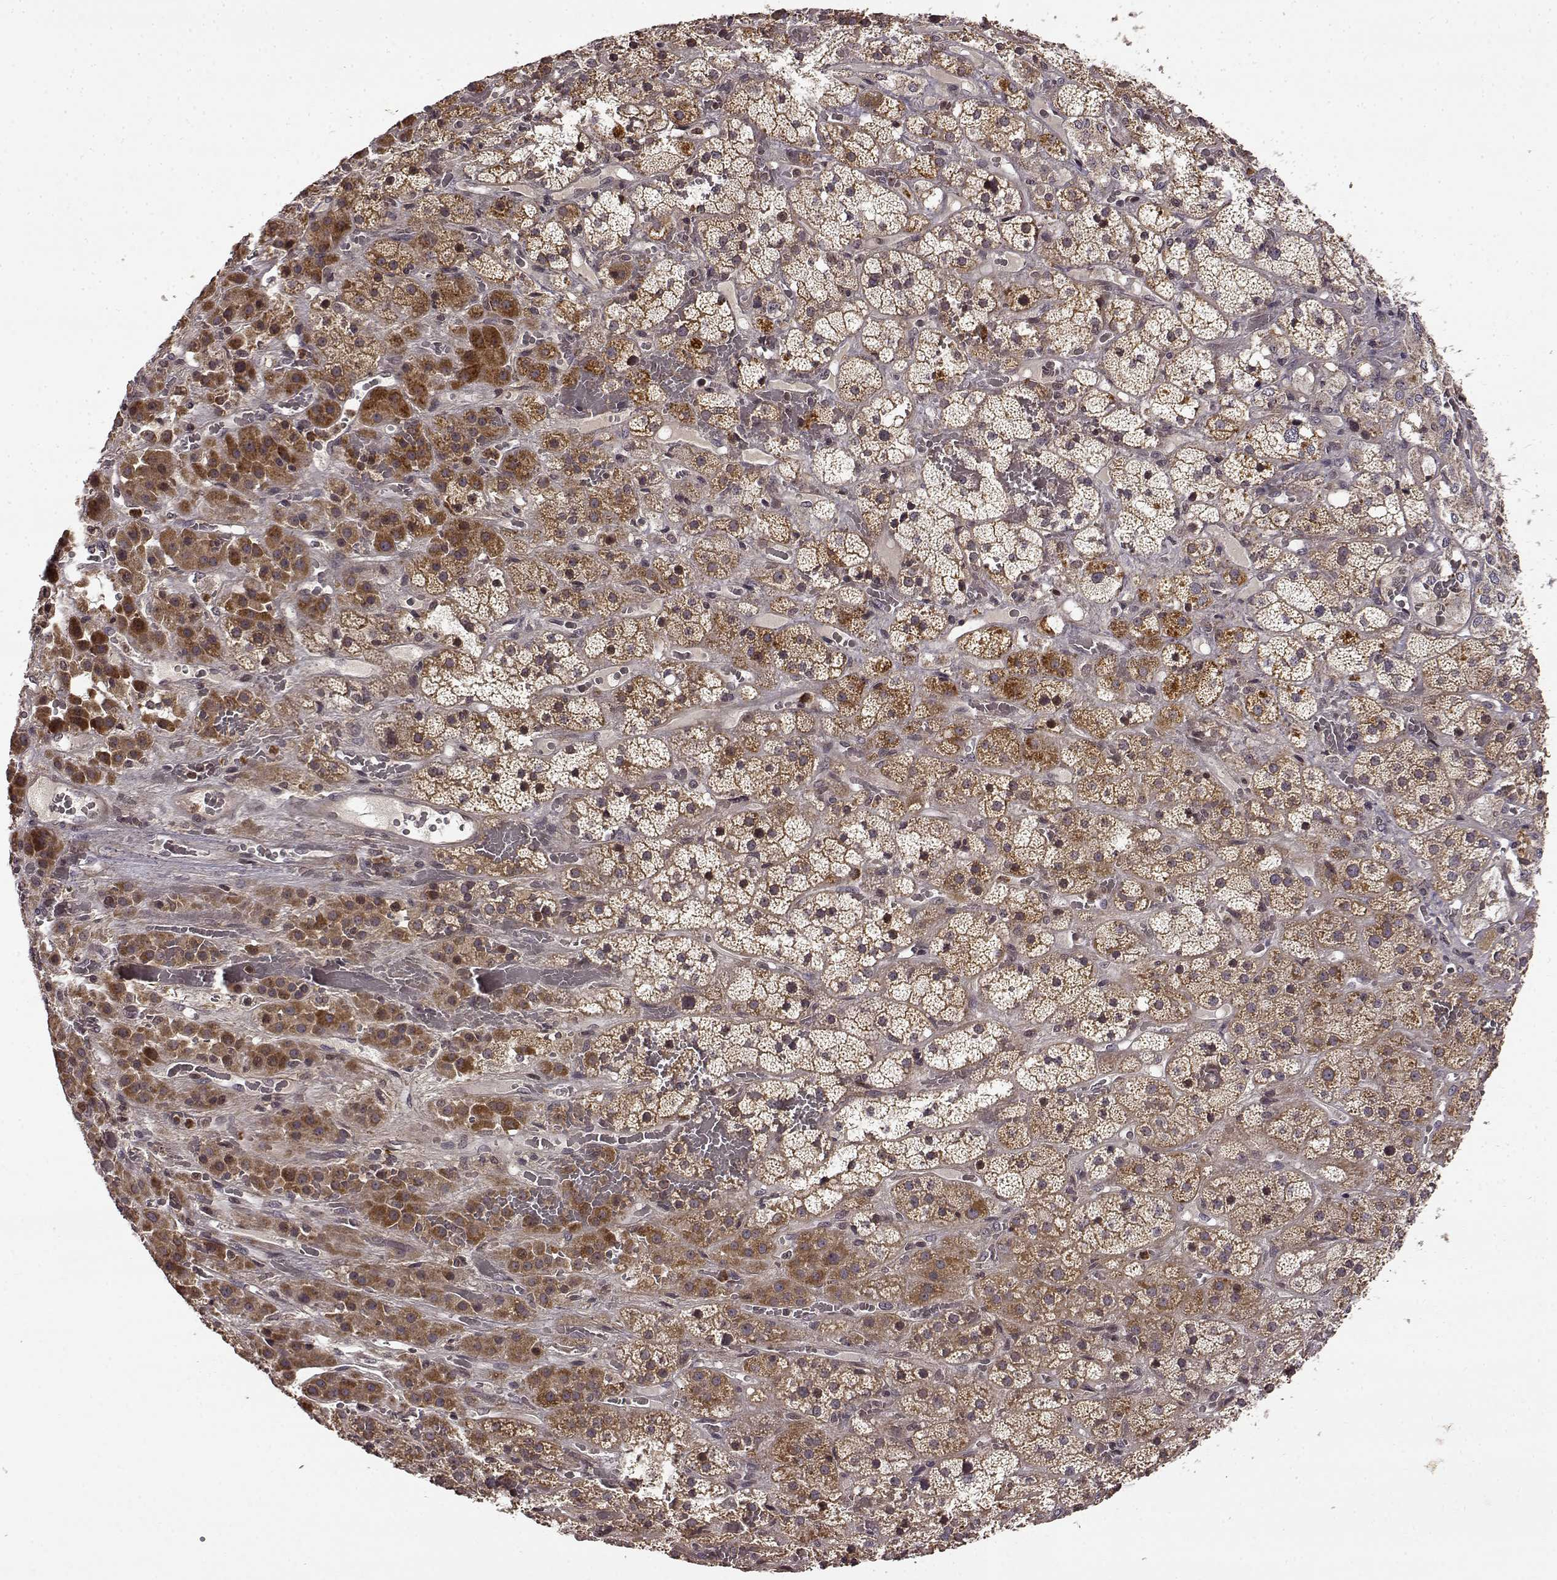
{"staining": {"intensity": "strong", "quantity": "<25%", "location": "cytoplasmic/membranous"}, "tissue": "adrenal gland", "cell_type": "Glandular cells", "image_type": "normal", "snomed": [{"axis": "morphology", "description": "Normal tissue, NOS"}, {"axis": "topography", "description": "Adrenal gland"}], "caption": "Immunohistochemical staining of normal adrenal gland reveals <25% levels of strong cytoplasmic/membranous protein positivity in about <25% of glandular cells.", "gene": "TRMU", "patient": {"sex": "male", "age": 57}}